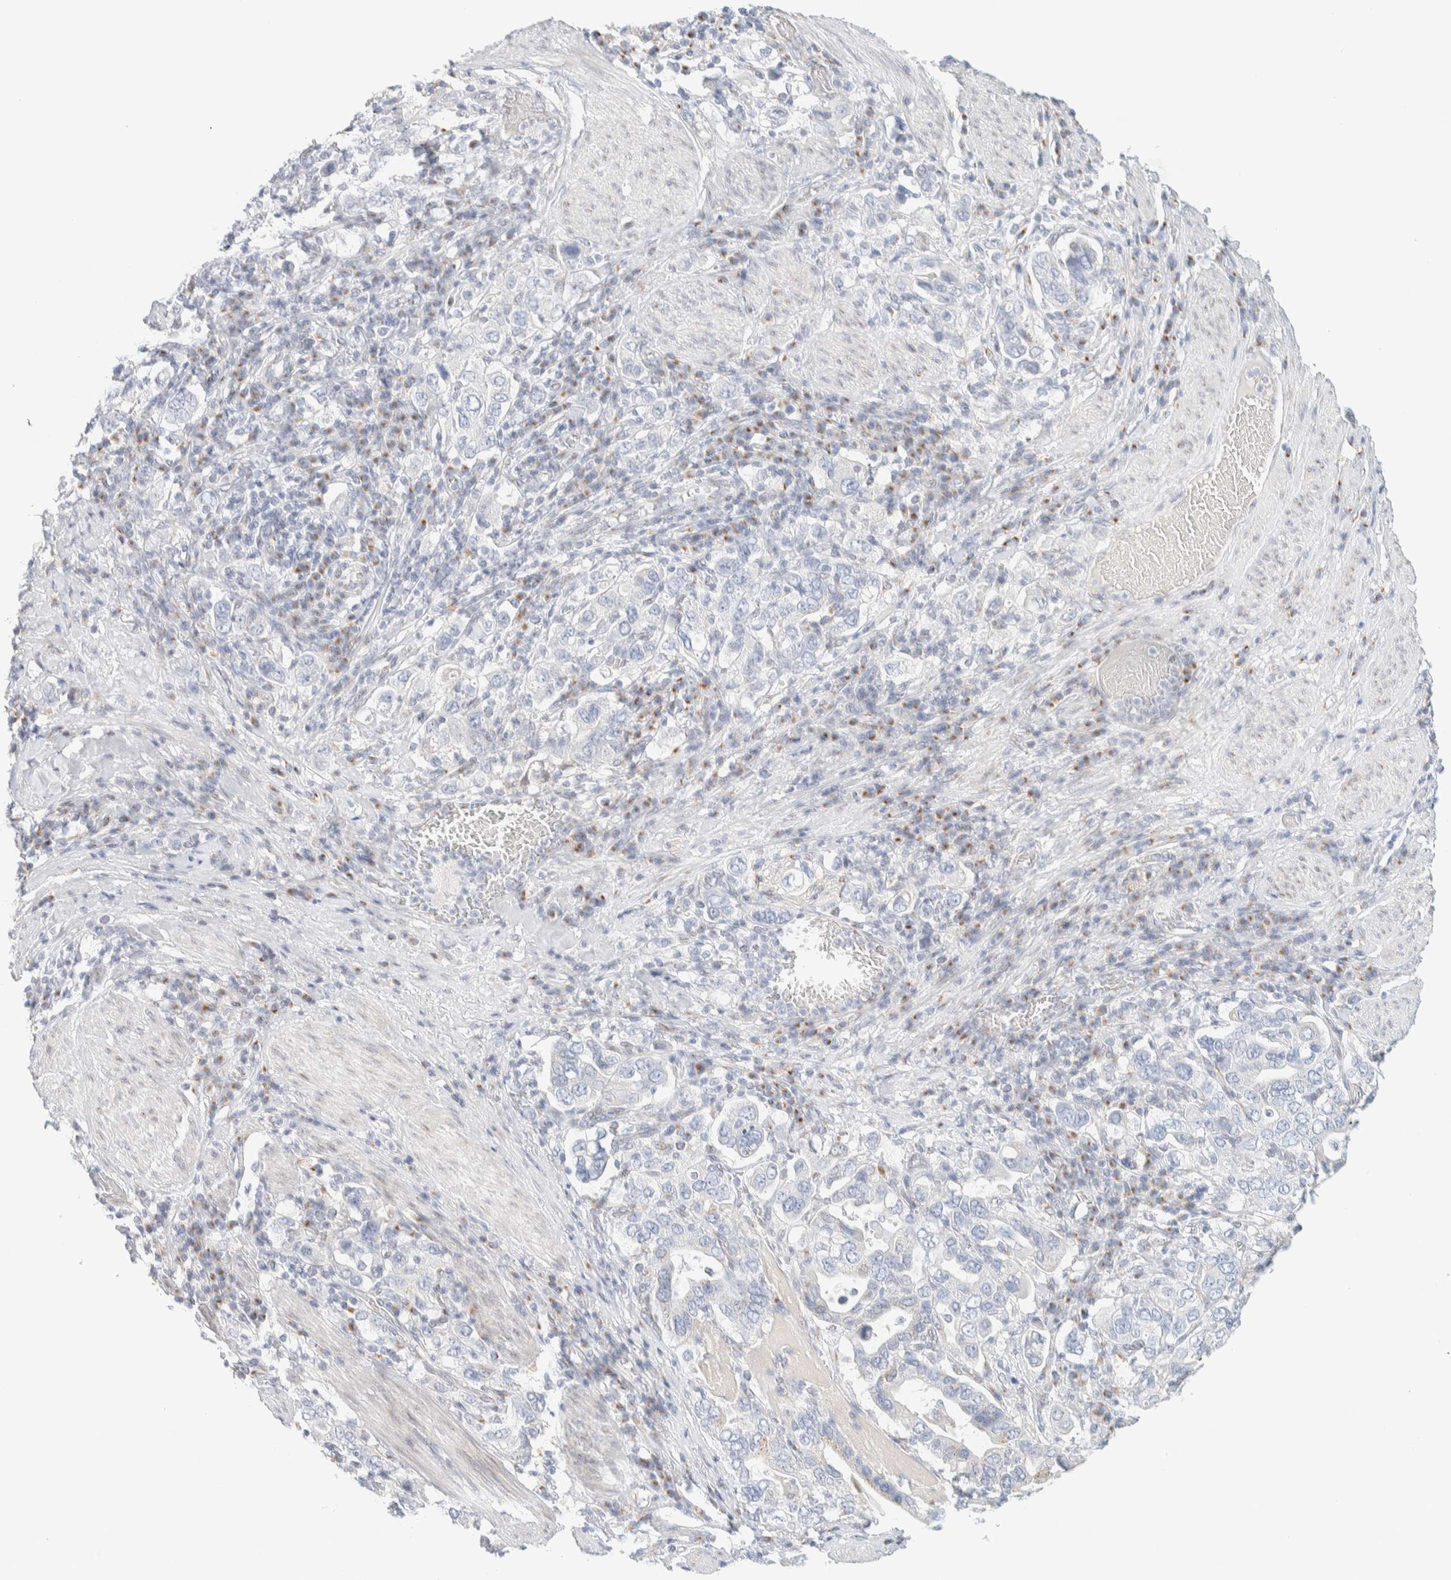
{"staining": {"intensity": "negative", "quantity": "none", "location": "none"}, "tissue": "stomach cancer", "cell_type": "Tumor cells", "image_type": "cancer", "snomed": [{"axis": "morphology", "description": "Adenocarcinoma, NOS"}, {"axis": "topography", "description": "Stomach, upper"}], "caption": "High power microscopy image of an immunohistochemistry photomicrograph of stomach cancer, revealing no significant staining in tumor cells.", "gene": "SPNS3", "patient": {"sex": "male", "age": 62}}